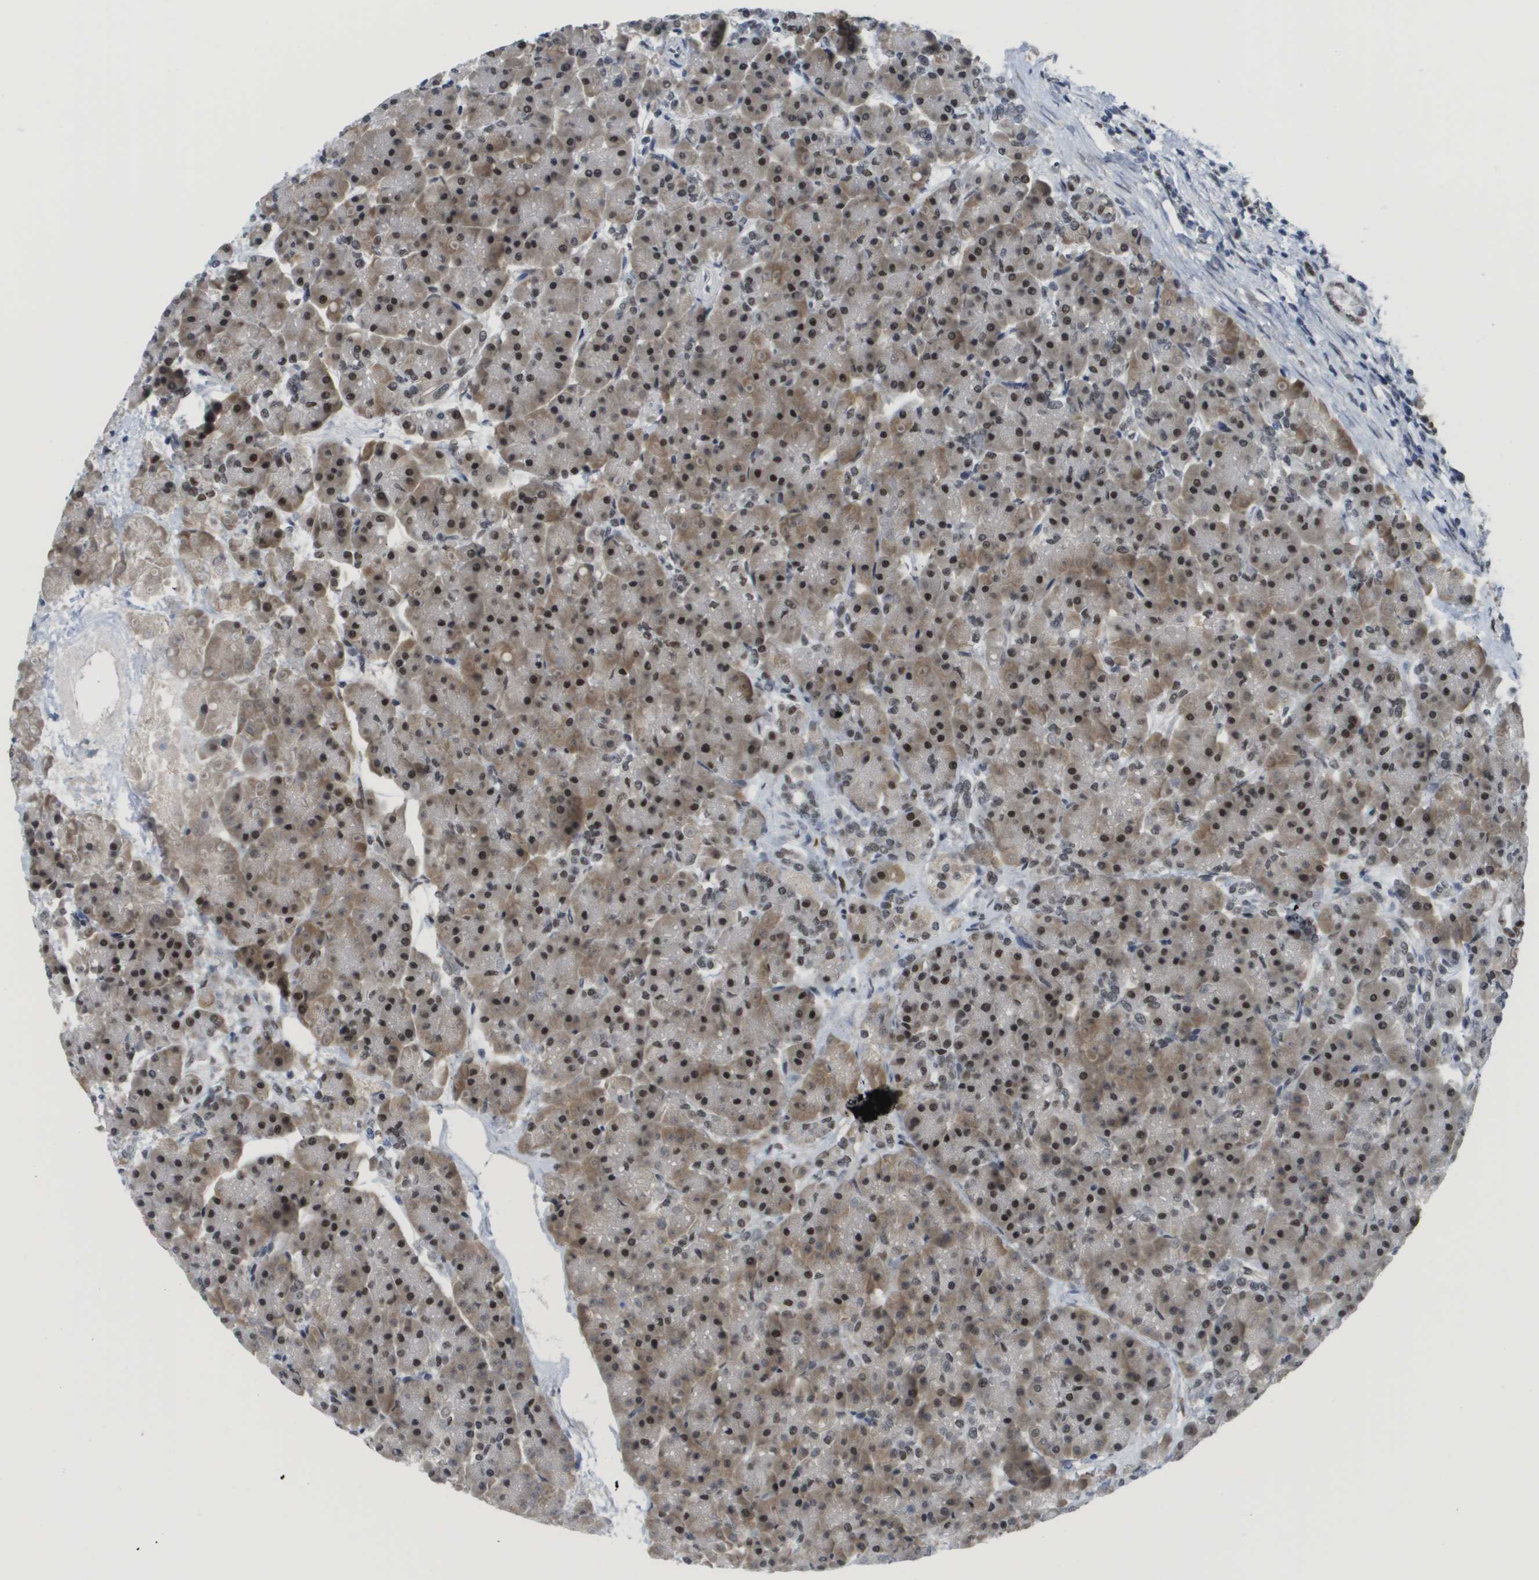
{"staining": {"intensity": "strong", "quantity": ">75%", "location": "cytoplasmic/membranous,nuclear"}, "tissue": "pancreas", "cell_type": "Exocrine glandular cells", "image_type": "normal", "snomed": [{"axis": "morphology", "description": "Normal tissue, NOS"}, {"axis": "topography", "description": "Pancreas"}], "caption": "Immunohistochemistry (IHC) of normal pancreas shows high levels of strong cytoplasmic/membranous,nuclear positivity in approximately >75% of exocrine glandular cells.", "gene": "SMARCAD1", "patient": {"sex": "female", "age": 70}}